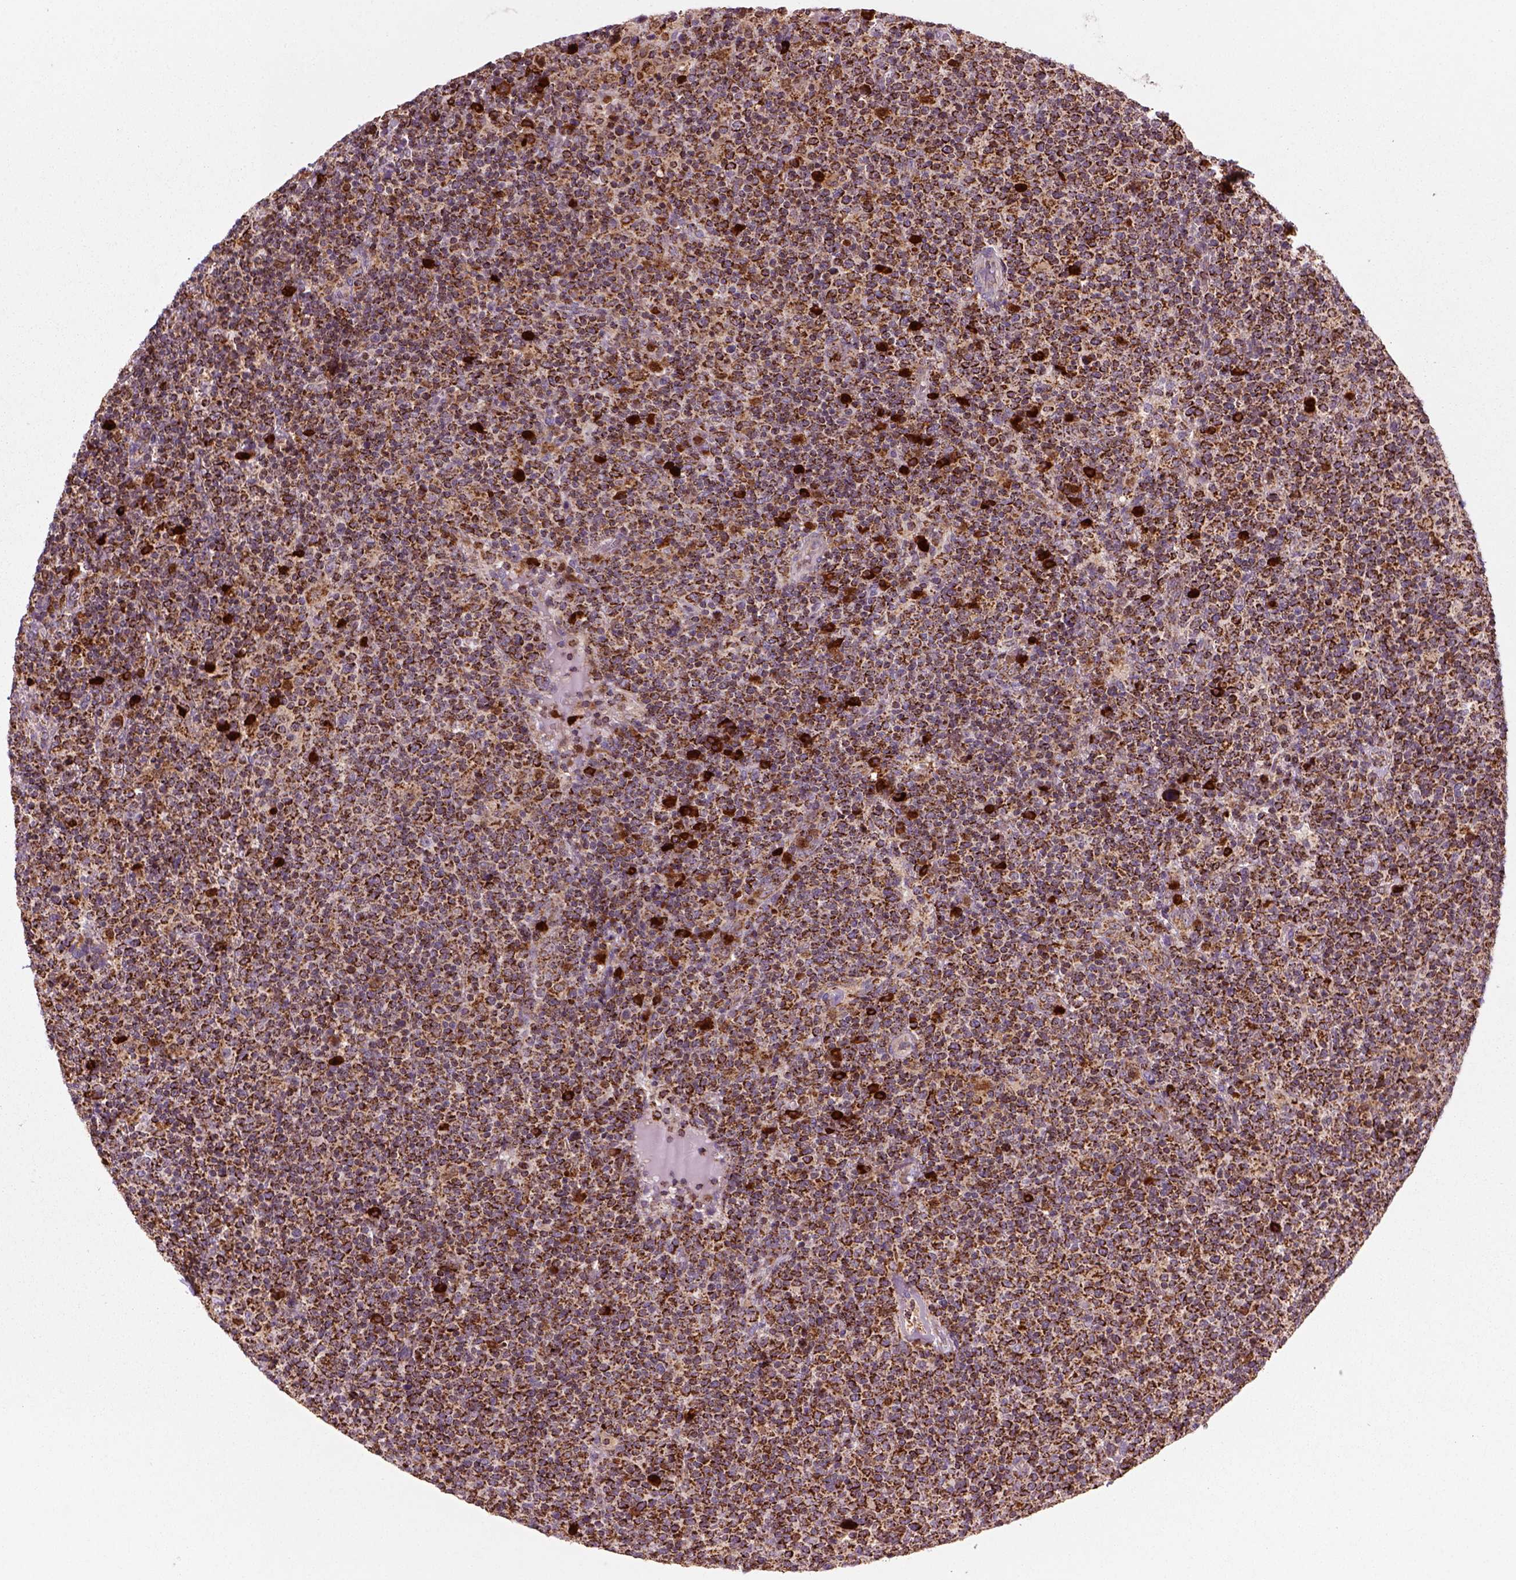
{"staining": {"intensity": "strong", "quantity": ">75%", "location": "cytoplasmic/membranous"}, "tissue": "lymphoma", "cell_type": "Tumor cells", "image_type": "cancer", "snomed": [{"axis": "morphology", "description": "Malignant lymphoma, non-Hodgkin's type, High grade"}, {"axis": "topography", "description": "Lymph node"}], "caption": "IHC (DAB) staining of human lymphoma demonstrates strong cytoplasmic/membranous protein staining in about >75% of tumor cells. (Brightfield microscopy of DAB IHC at high magnification).", "gene": "NUDT16L1", "patient": {"sex": "male", "age": 61}}